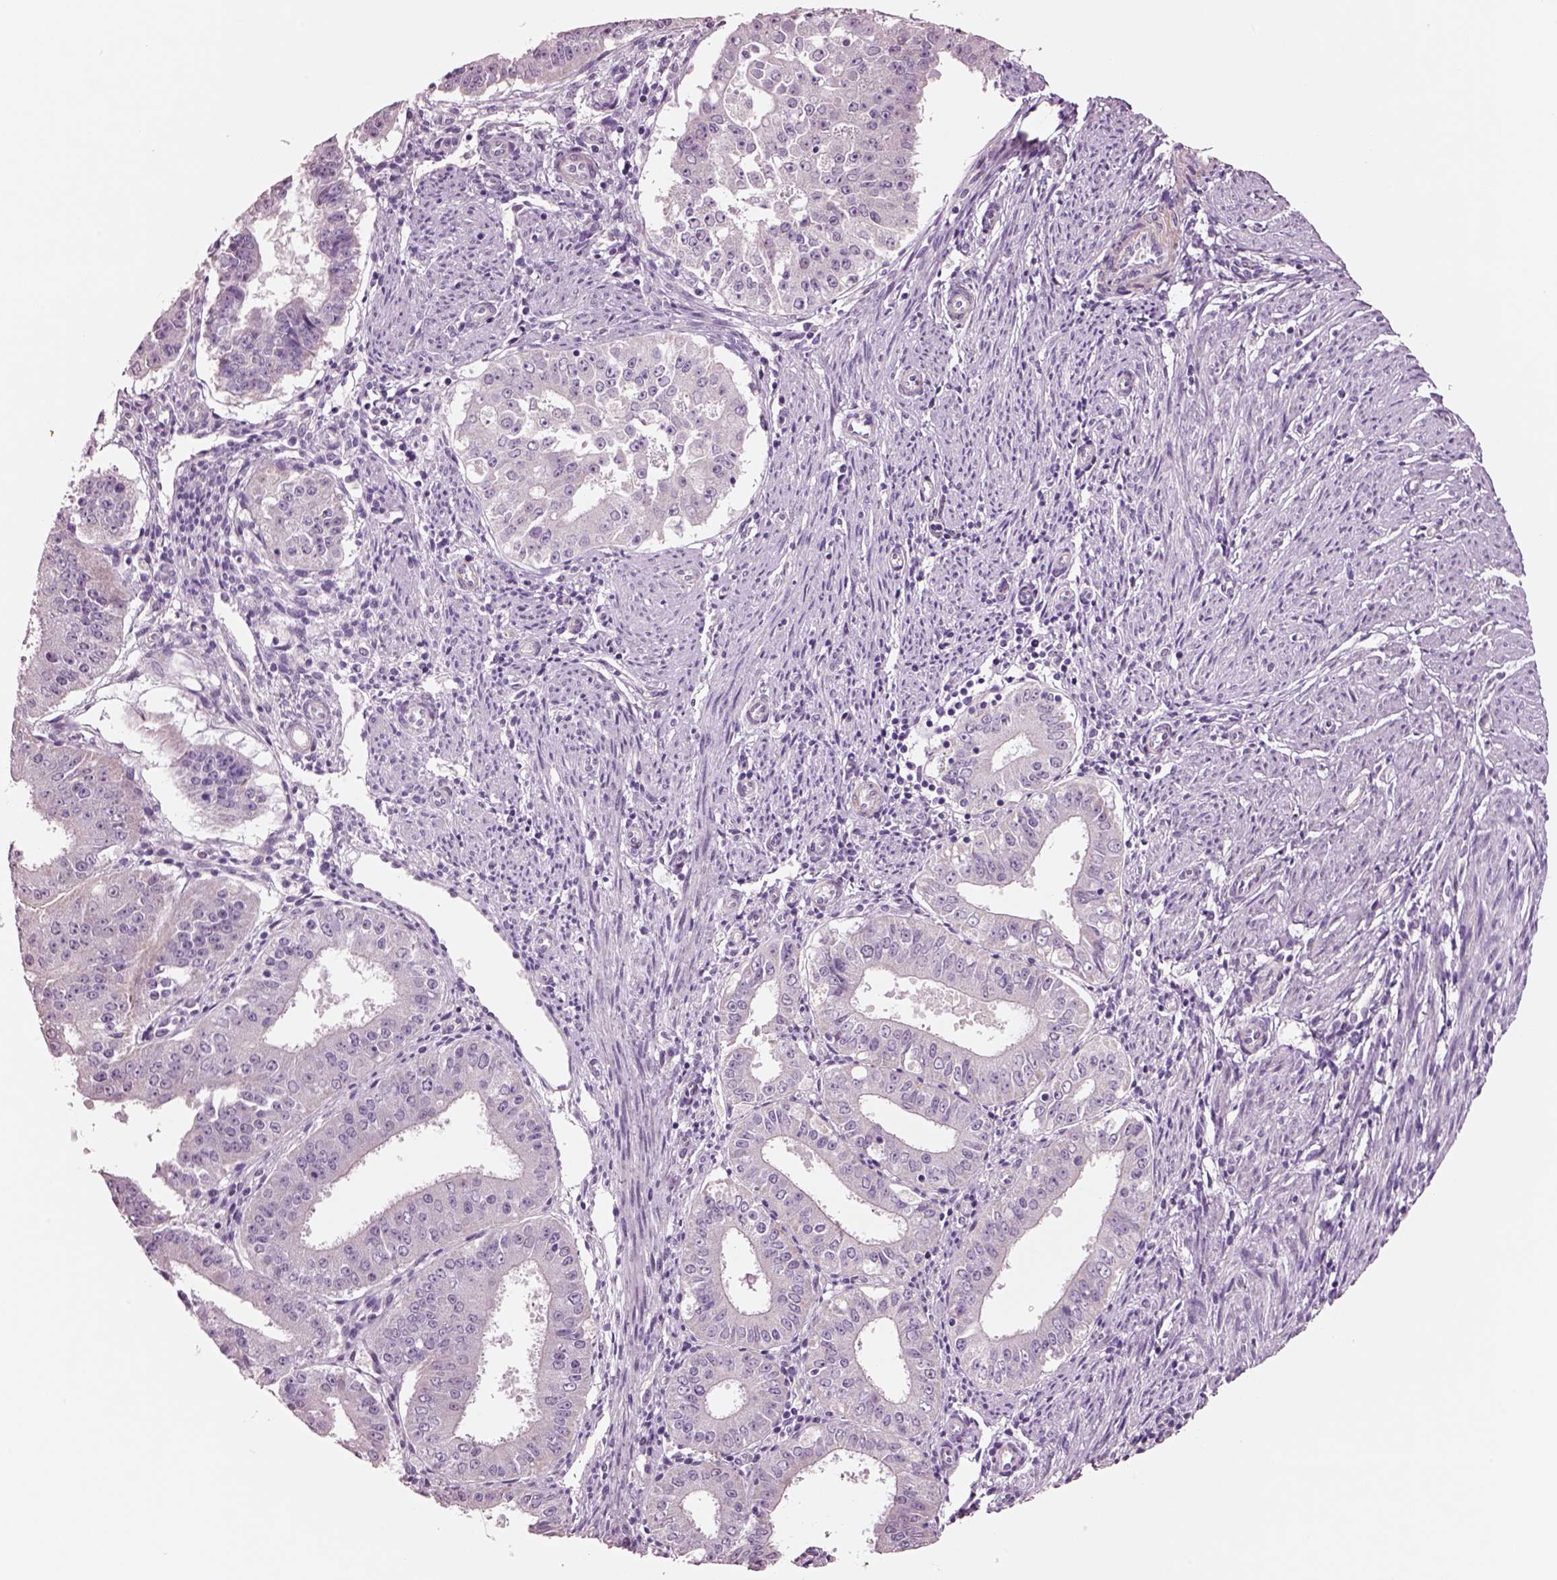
{"staining": {"intensity": "negative", "quantity": "none", "location": "none"}, "tissue": "ovarian cancer", "cell_type": "Tumor cells", "image_type": "cancer", "snomed": [{"axis": "morphology", "description": "Carcinoma, endometroid"}, {"axis": "topography", "description": "Ovary"}], "caption": "IHC photomicrograph of neoplastic tissue: ovarian cancer (endometroid carcinoma) stained with DAB (3,3'-diaminobenzidine) demonstrates no significant protein expression in tumor cells.", "gene": "SCML2", "patient": {"sex": "female", "age": 42}}